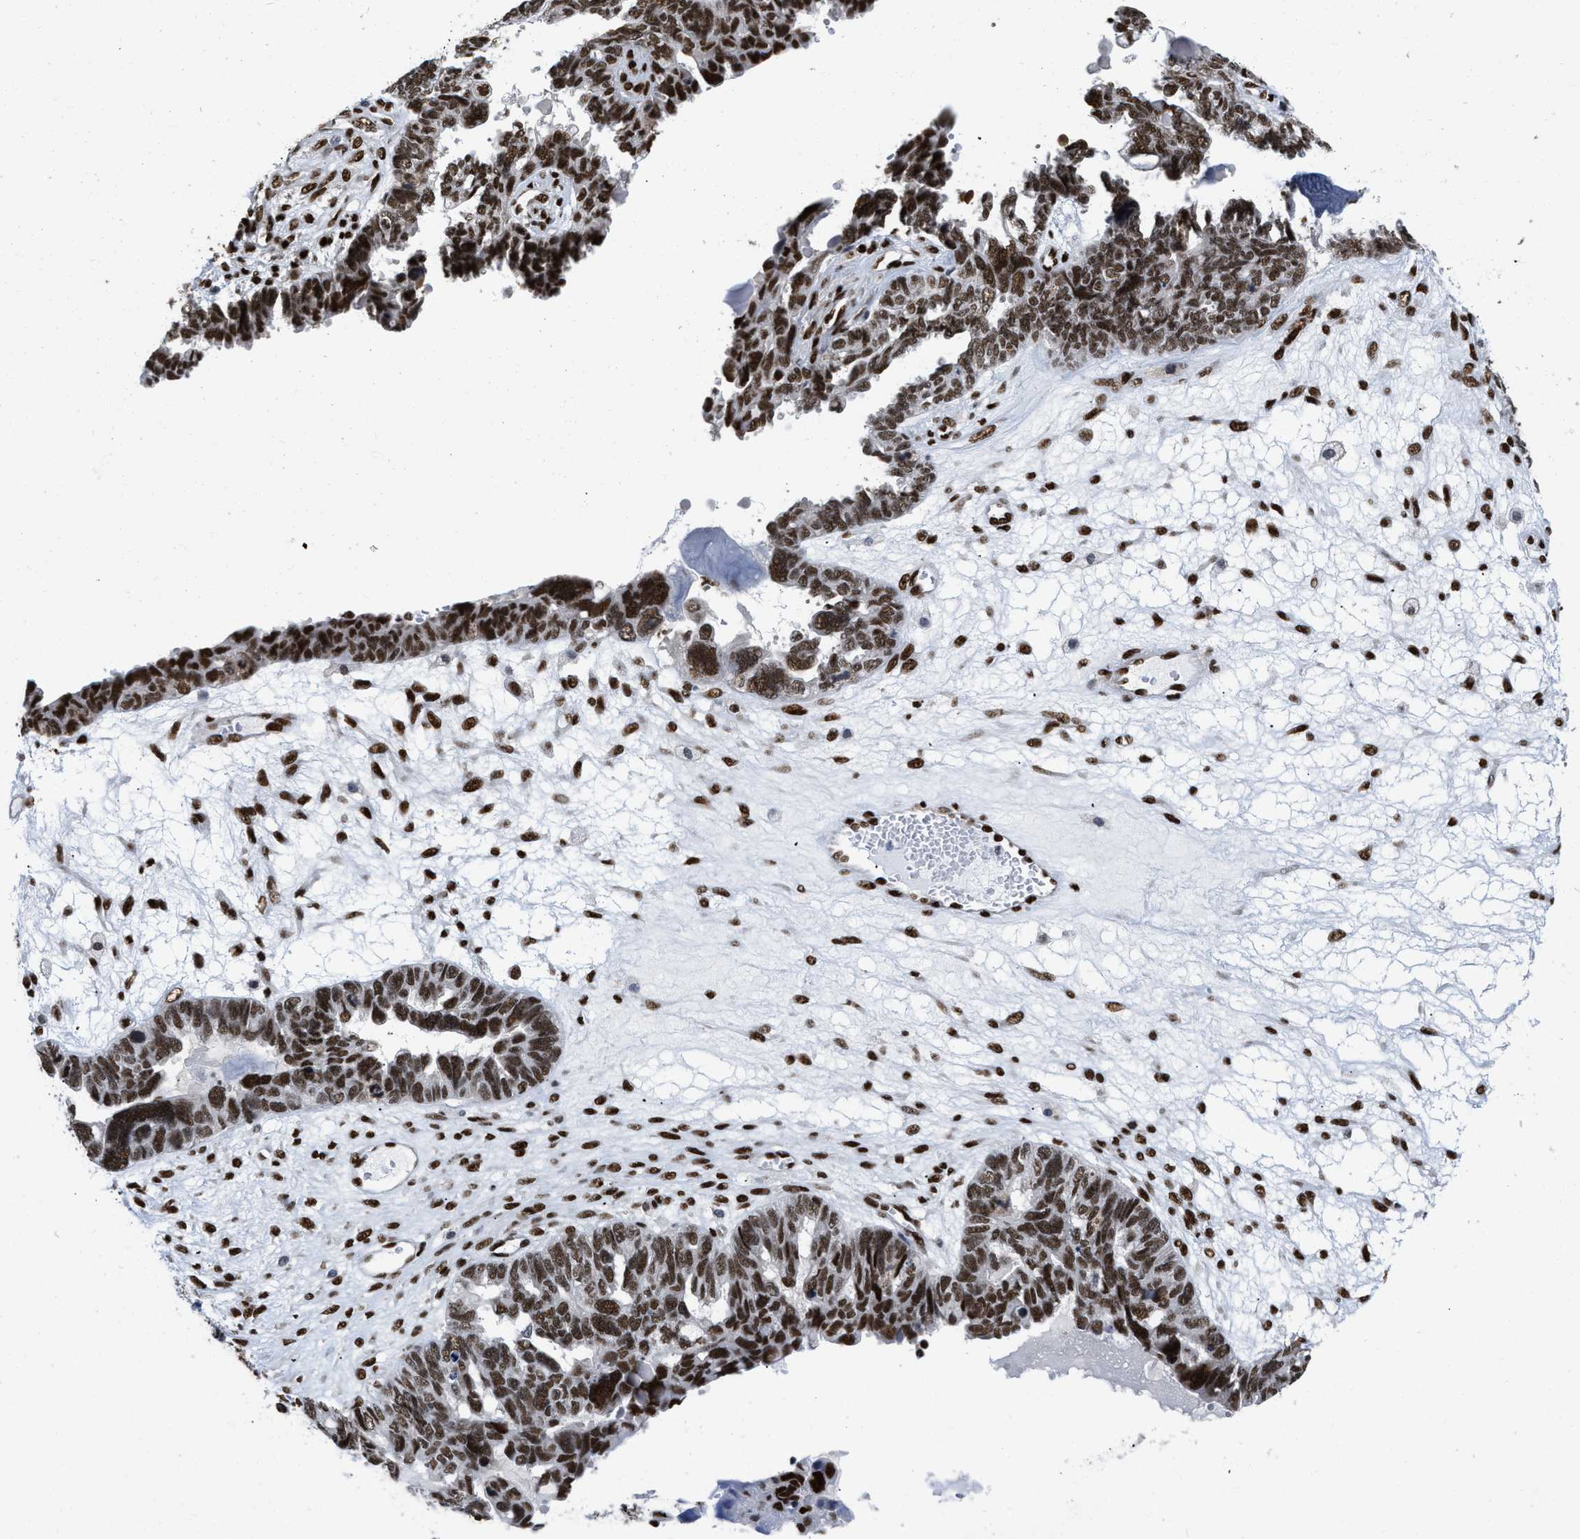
{"staining": {"intensity": "strong", "quantity": ">75%", "location": "nuclear"}, "tissue": "ovarian cancer", "cell_type": "Tumor cells", "image_type": "cancer", "snomed": [{"axis": "morphology", "description": "Cystadenocarcinoma, serous, NOS"}, {"axis": "topography", "description": "Ovary"}], "caption": "This is an image of IHC staining of ovarian cancer (serous cystadenocarcinoma), which shows strong expression in the nuclear of tumor cells.", "gene": "CREB1", "patient": {"sex": "female", "age": 79}}